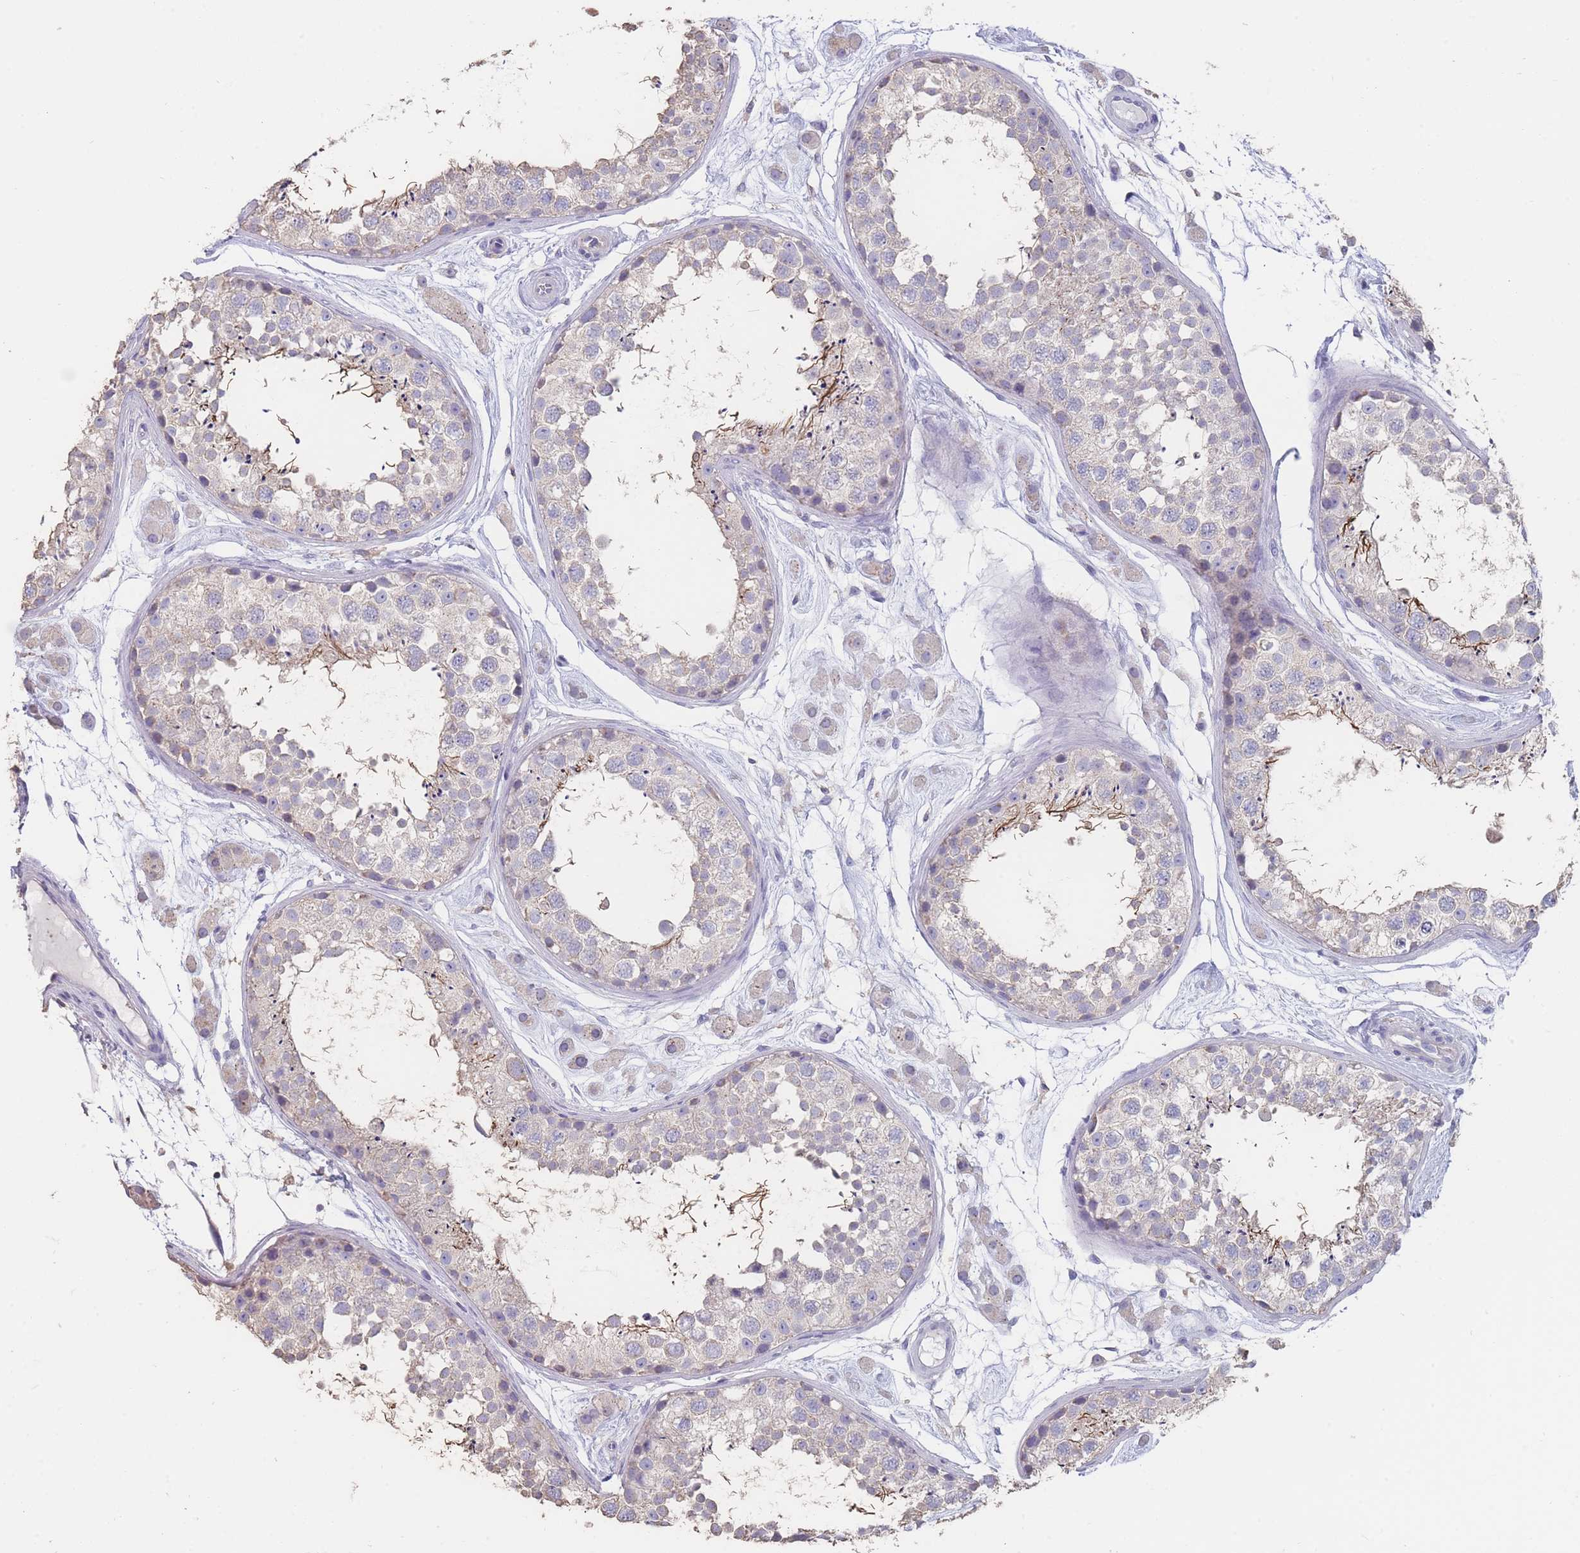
{"staining": {"intensity": "weak", "quantity": "<25%", "location": "cytoplasmic/membranous"}, "tissue": "testis", "cell_type": "Cells in seminiferous ducts", "image_type": "normal", "snomed": [{"axis": "morphology", "description": "Normal tissue, NOS"}, {"axis": "topography", "description": "Testis"}], "caption": "High magnification brightfield microscopy of normal testis stained with DAB (3,3'-diaminobenzidine) (brown) and counterstained with hematoxylin (blue): cells in seminiferous ducts show no significant staining.", "gene": "CLEC12A", "patient": {"sex": "male", "age": 25}}